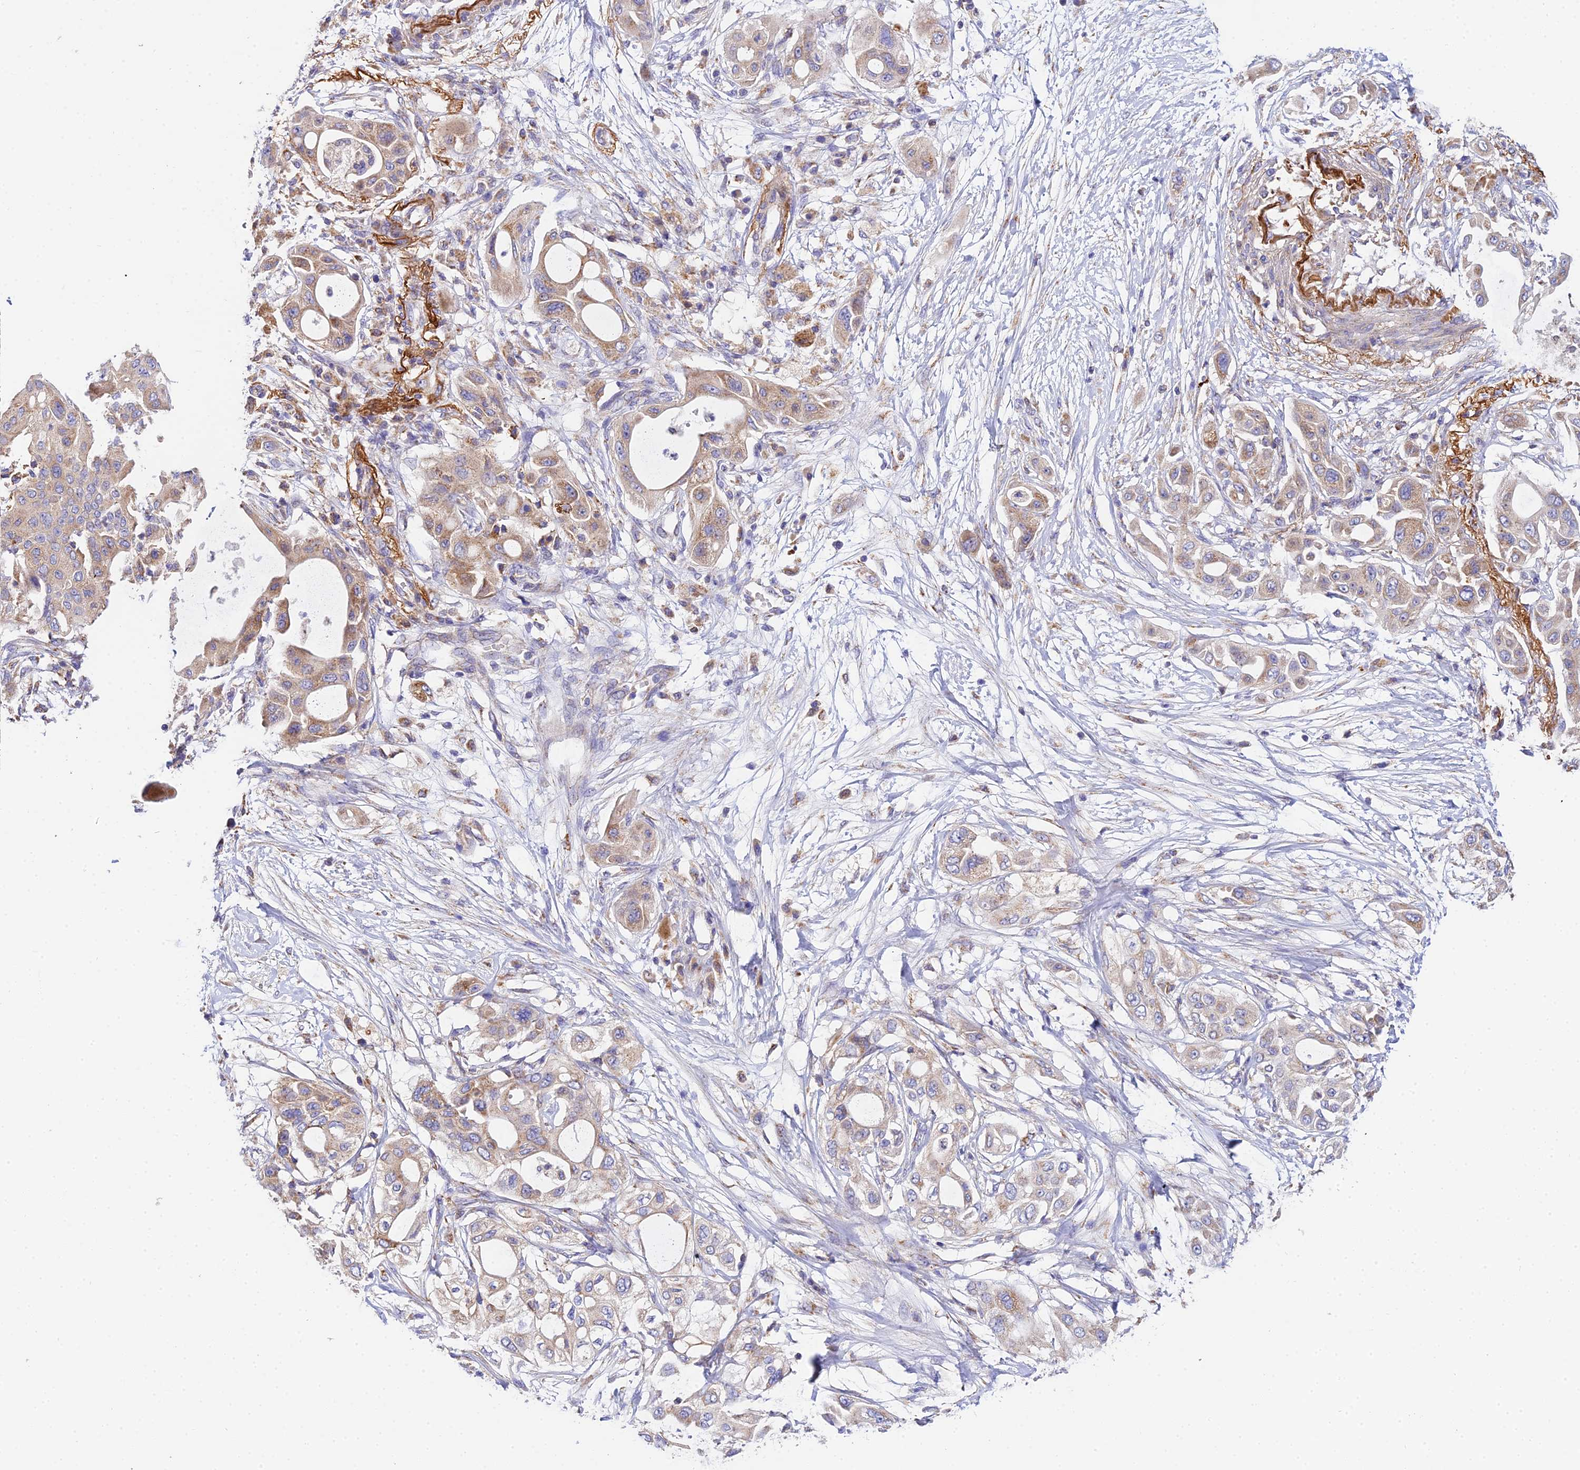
{"staining": {"intensity": "moderate", "quantity": ">75%", "location": "cytoplasmic/membranous"}, "tissue": "pancreatic cancer", "cell_type": "Tumor cells", "image_type": "cancer", "snomed": [{"axis": "morphology", "description": "Adenocarcinoma, NOS"}, {"axis": "topography", "description": "Pancreas"}], "caption": "A histopathology image of human pancreatic cancer stained for a protein displays moderate cytoplasmic/membranous brown staining in tumor cells. (DAB (3,3'-diaminobenzidine) IHC with brightfield microscopy, high magnification).", "gene": "NIPSNAP3A", "patient": {"sex": "male", "age": 68}}